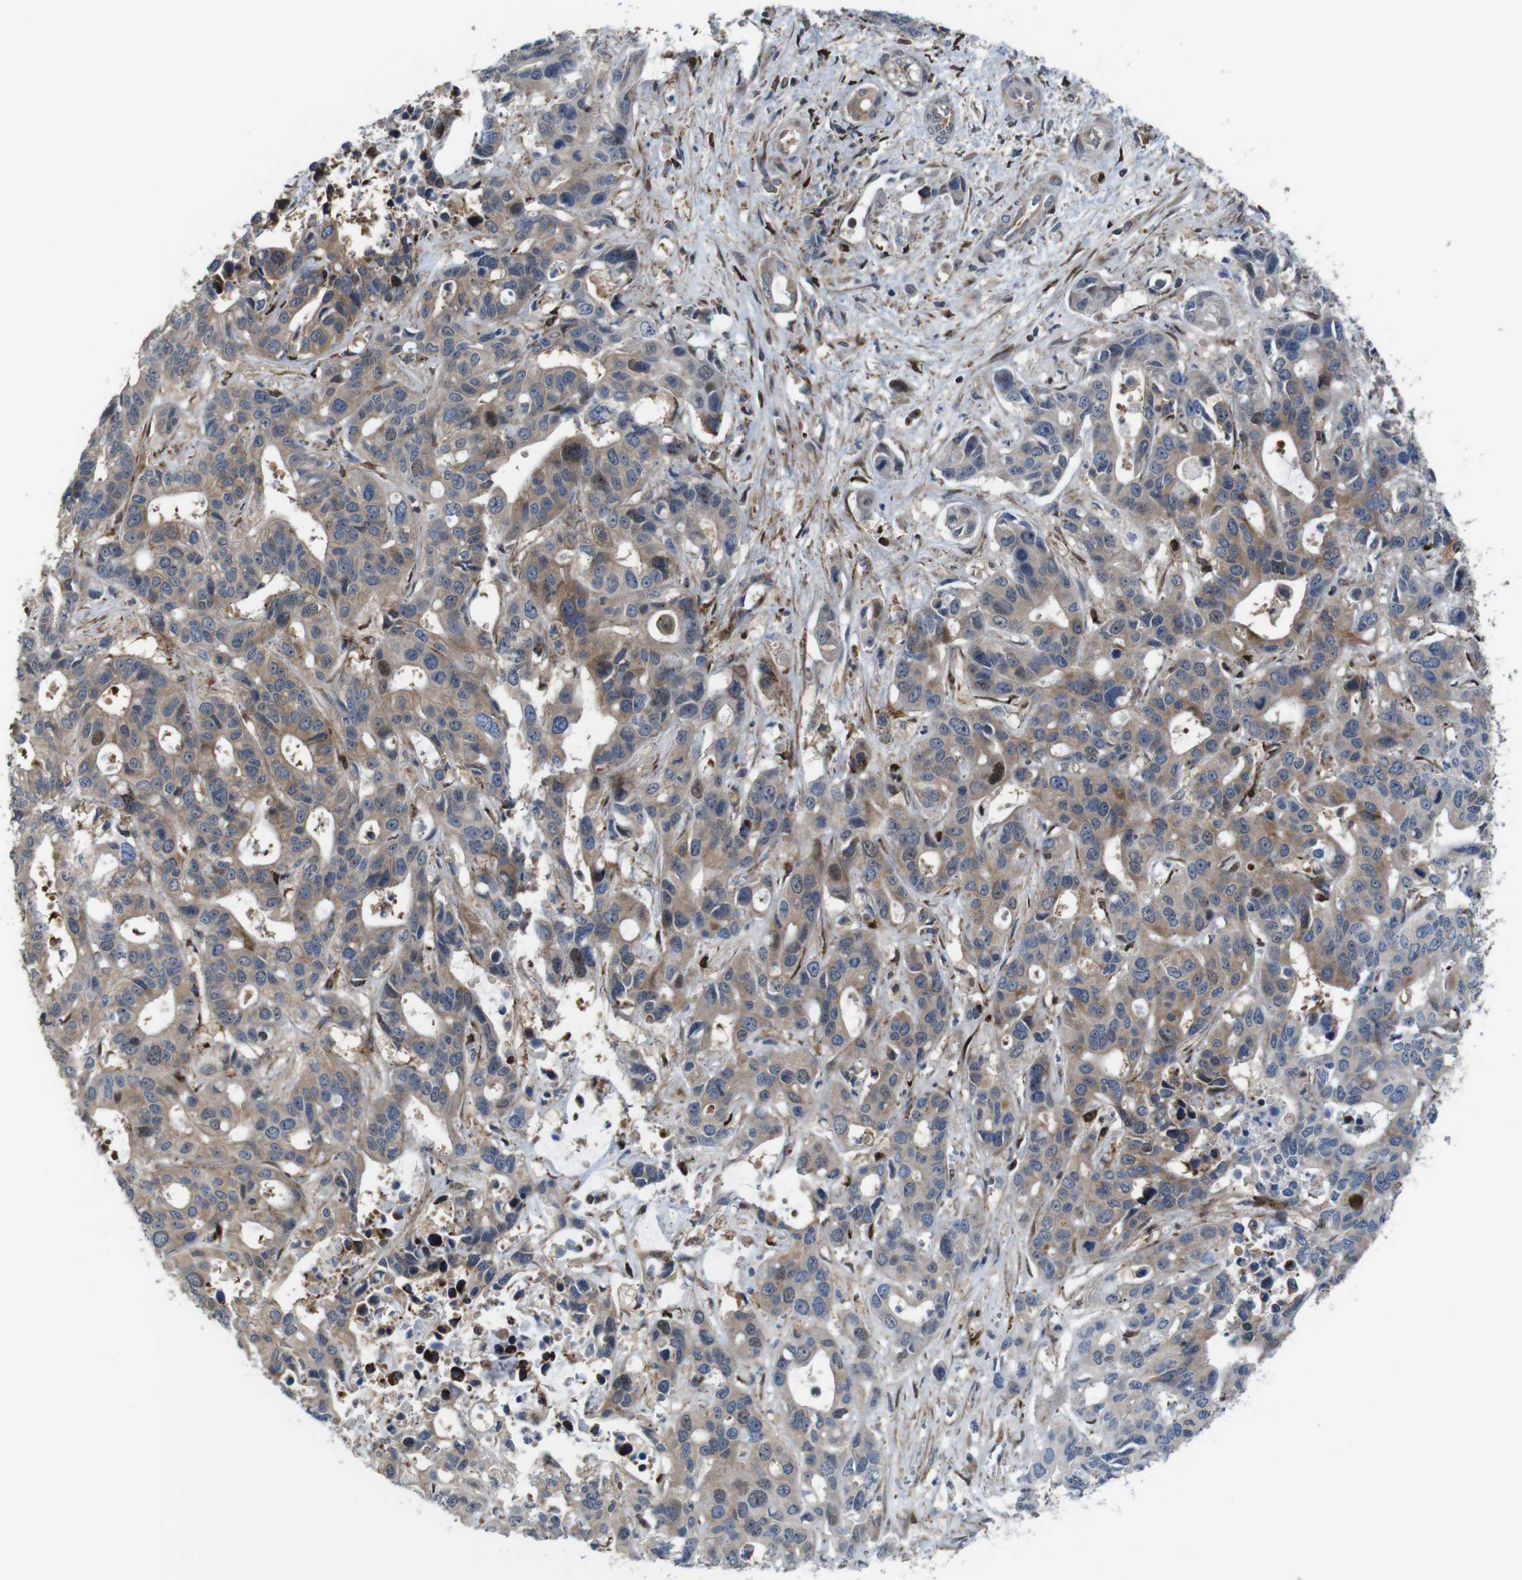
{"staining": {"intensity": "moderate", "quantity": ">75%", "location": "cytoplasmic/membranous"}, "tissue": "liver cancer", "cell_type": "Tumor cells", "image_type": "cancer", "snomed": [{"axis": "morphology", "description": "Cholangiocarcinoma"}, {"axis": "topography", "description": "Liver"}], "caption": "Tumor cells display medium levels of moderate cytoplasmic/membranous expression in about >75% of cells in liver cancer (cholangiocarcinoma).", "gene": "PCOLCE2", "patient": {"sex": "female", "age": 65}}